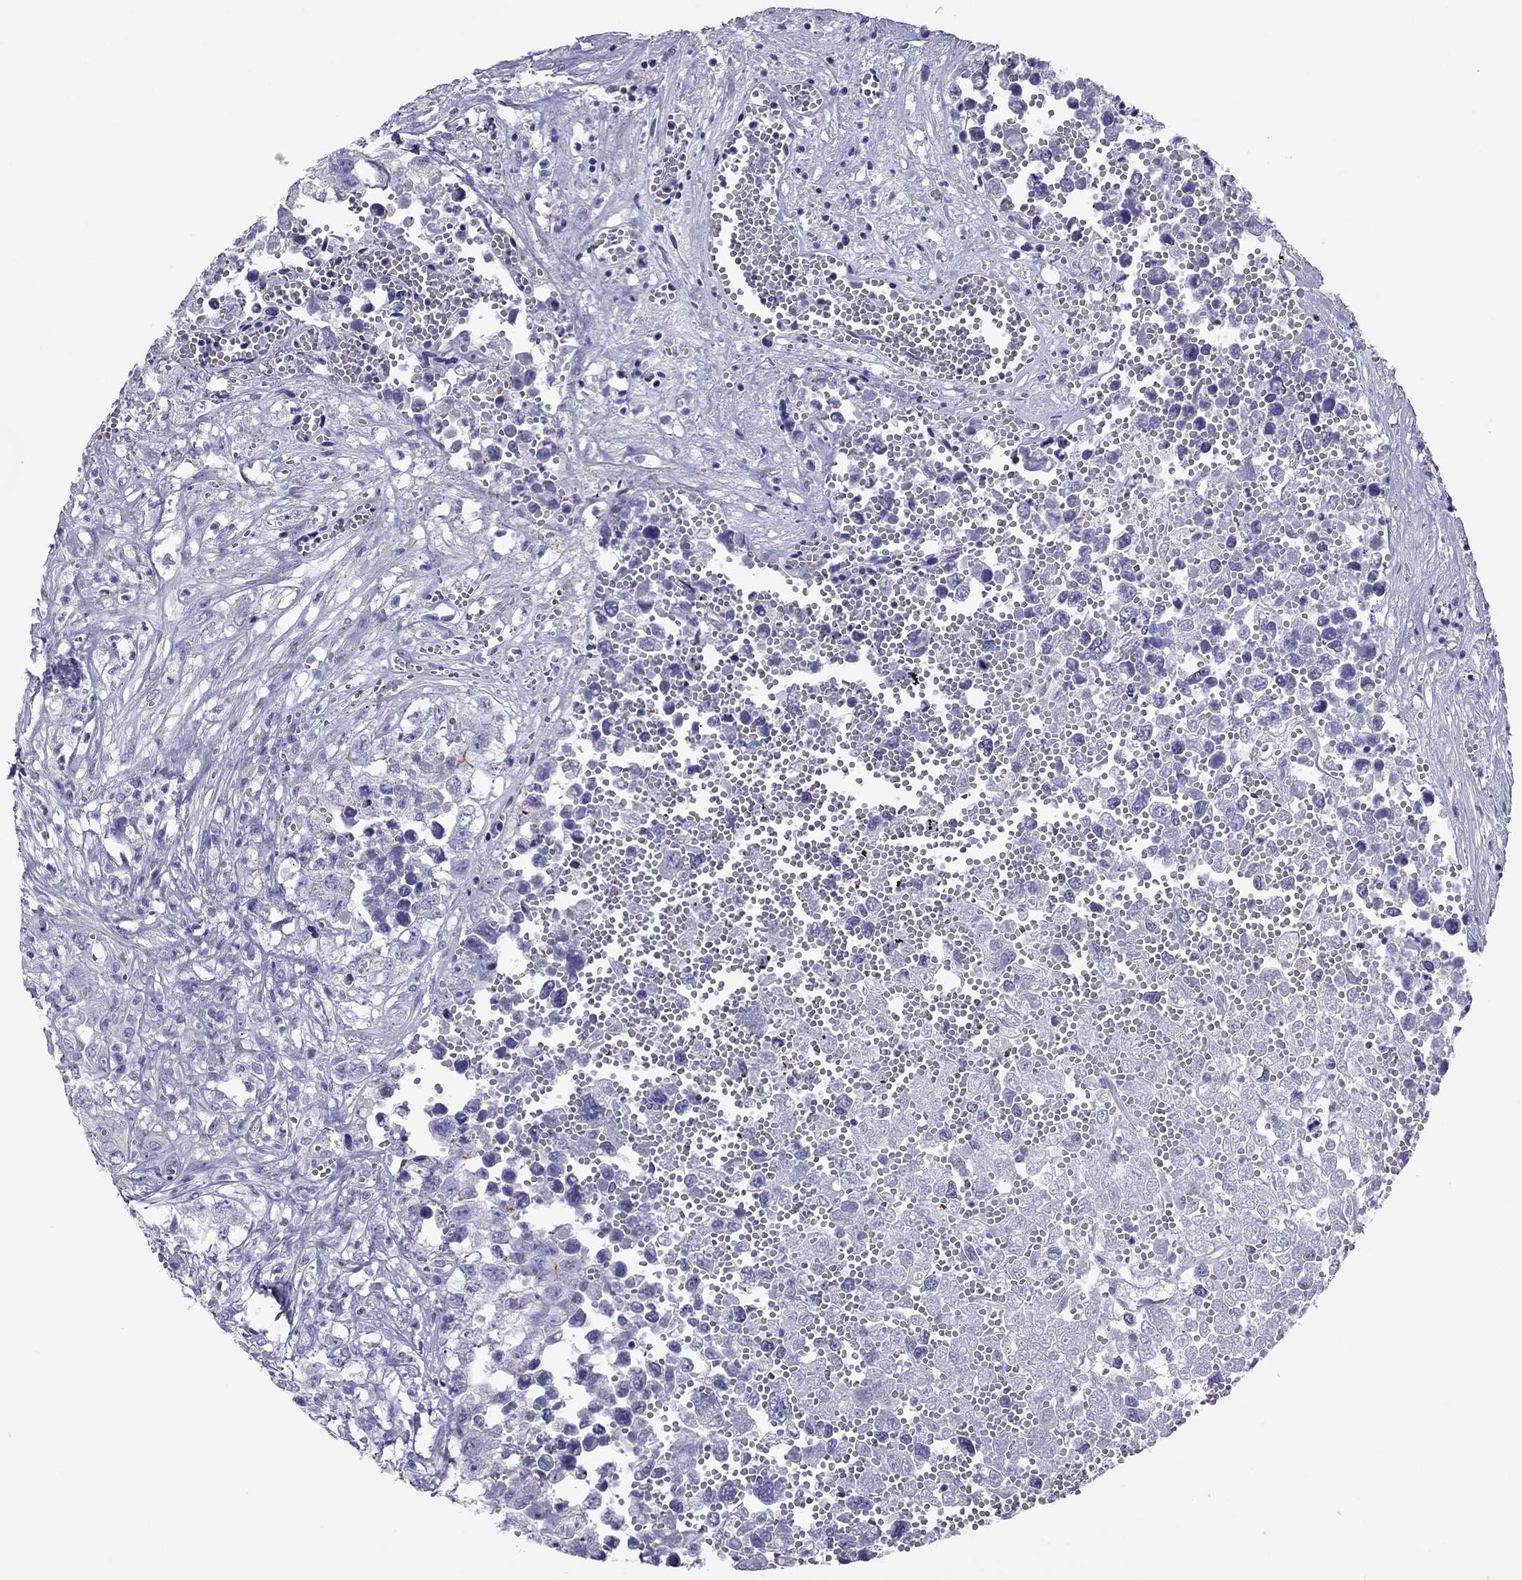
{"staining": {"intensity": "negative", "quantity": "none", "location": "none"}, "tissue": "testis cancer", "cell_type": "Tumor cells", "image_type": "cancer", "snomed": [{"axis": "morphology", "description": "Seminoma, NOS"}, {"axis": "morphology", "description": "Carcinoma, Embryonal, NOS"}, {"axis": "topography", "description": "Testis"}], "caption": "Immunohistochemistry of testis cancer displays no positivity in tumor cells. Brightfield microscopy of immunohistochemistry stained with DAB (brown) and hematoxylin (blue), captured at high magnification.", "gene": "MYL11", "patient": {"sex": "male", "age": 22}}